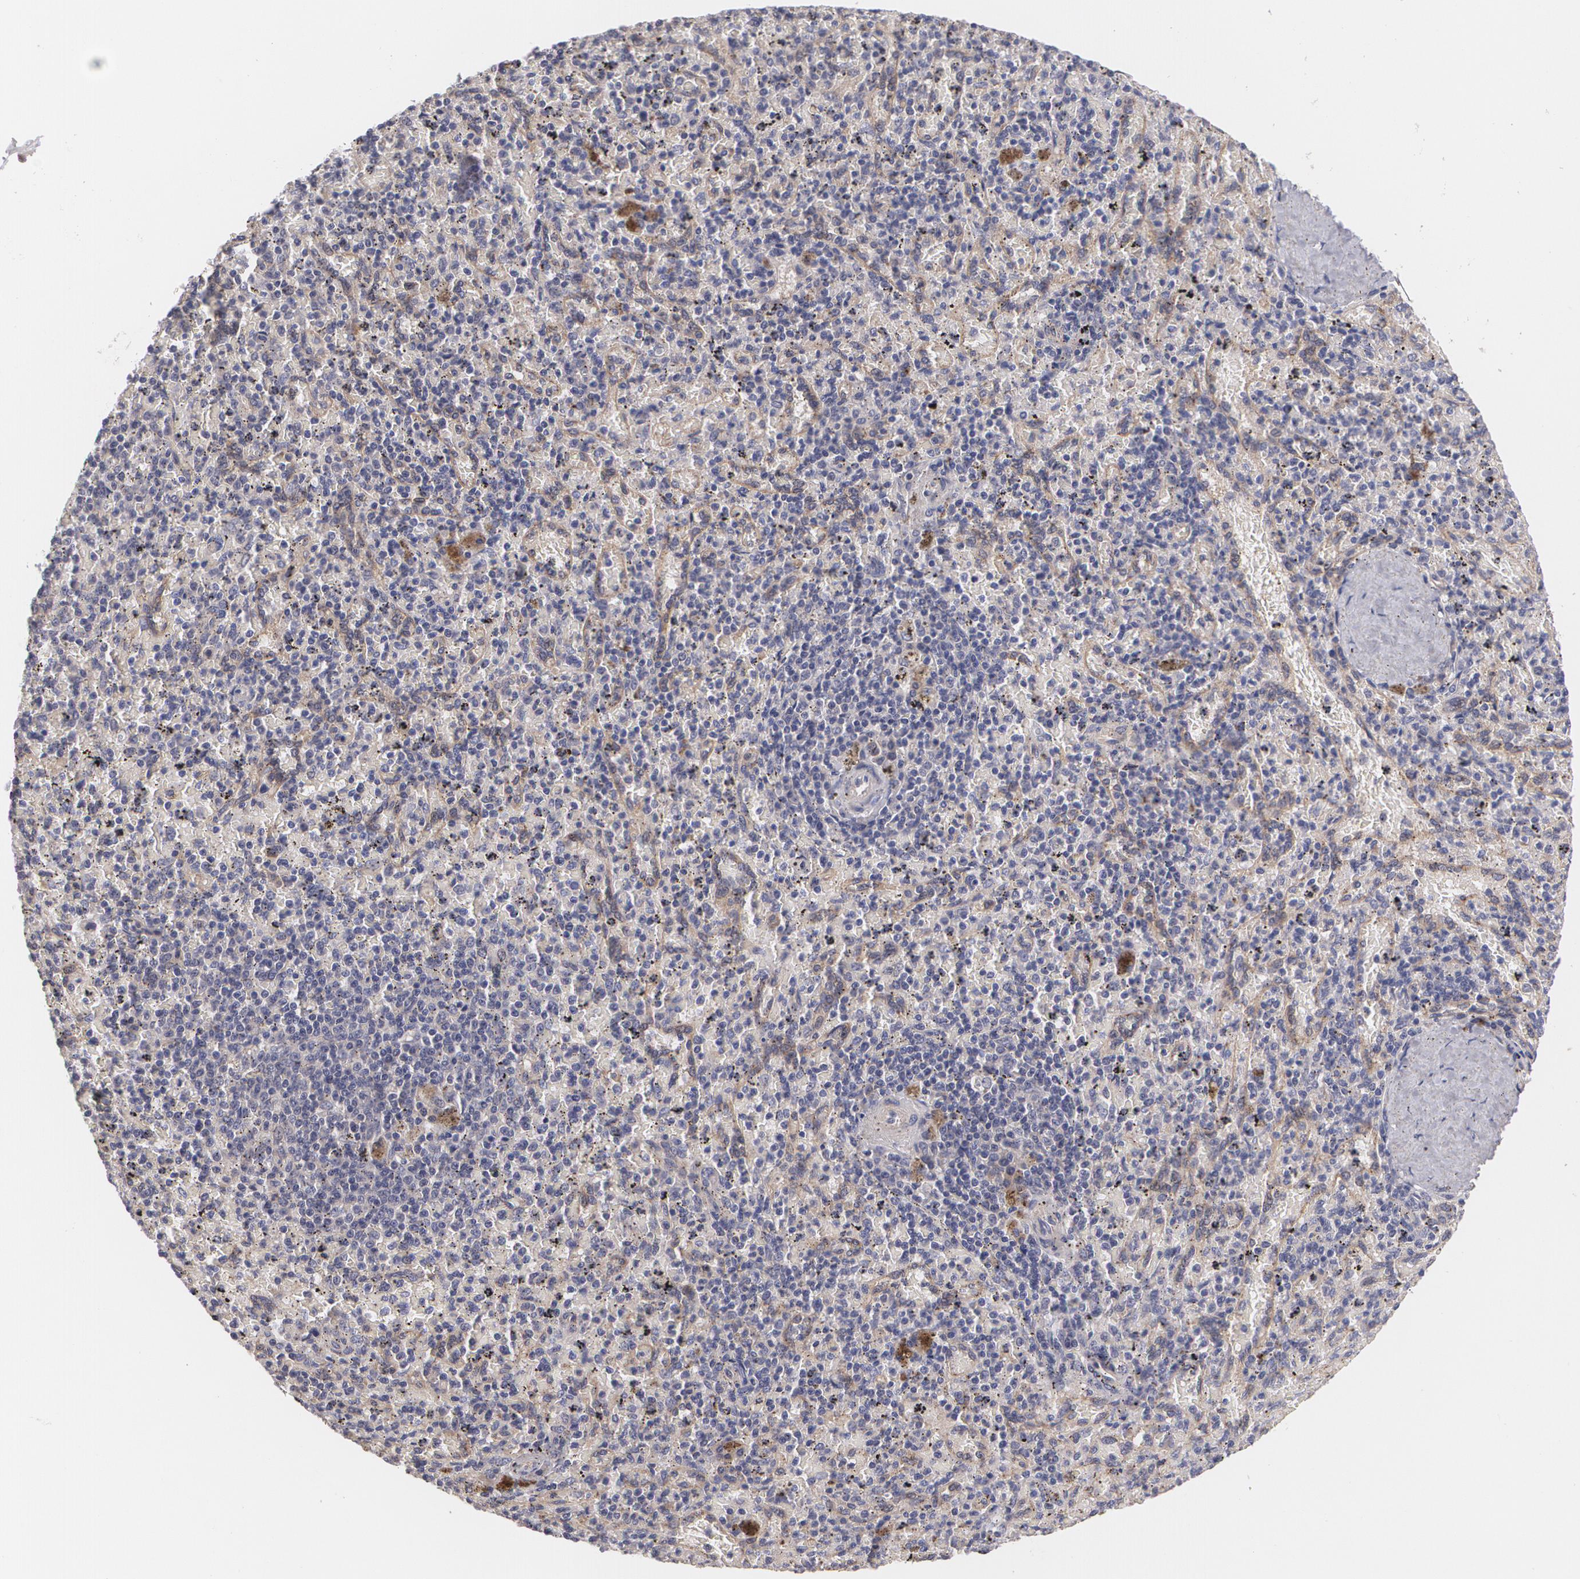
{"staining": {"intensity": "moderate", "quantity": ">75%", "location": "cytoplasmic/membranous"}, "tissue": "spleen", "cell_type": "Cells in red pulp", "image_type": "normal", "snomed": [{"axis": "morphology", "description": "Normal tissue, NOS"}, {"axis": "topography", "description": "Spleen"}], "caption": "An image of spleen stained for a protein shows moderate cytoplasmic/membranous brown staining in cells in red pulp. (Stains: DAB in brown, nuclei in blue, Microscopy: brightfield microscopy at high magnification).", "gene": "CASK", "patient": {"sex": "female", "age": 43}}